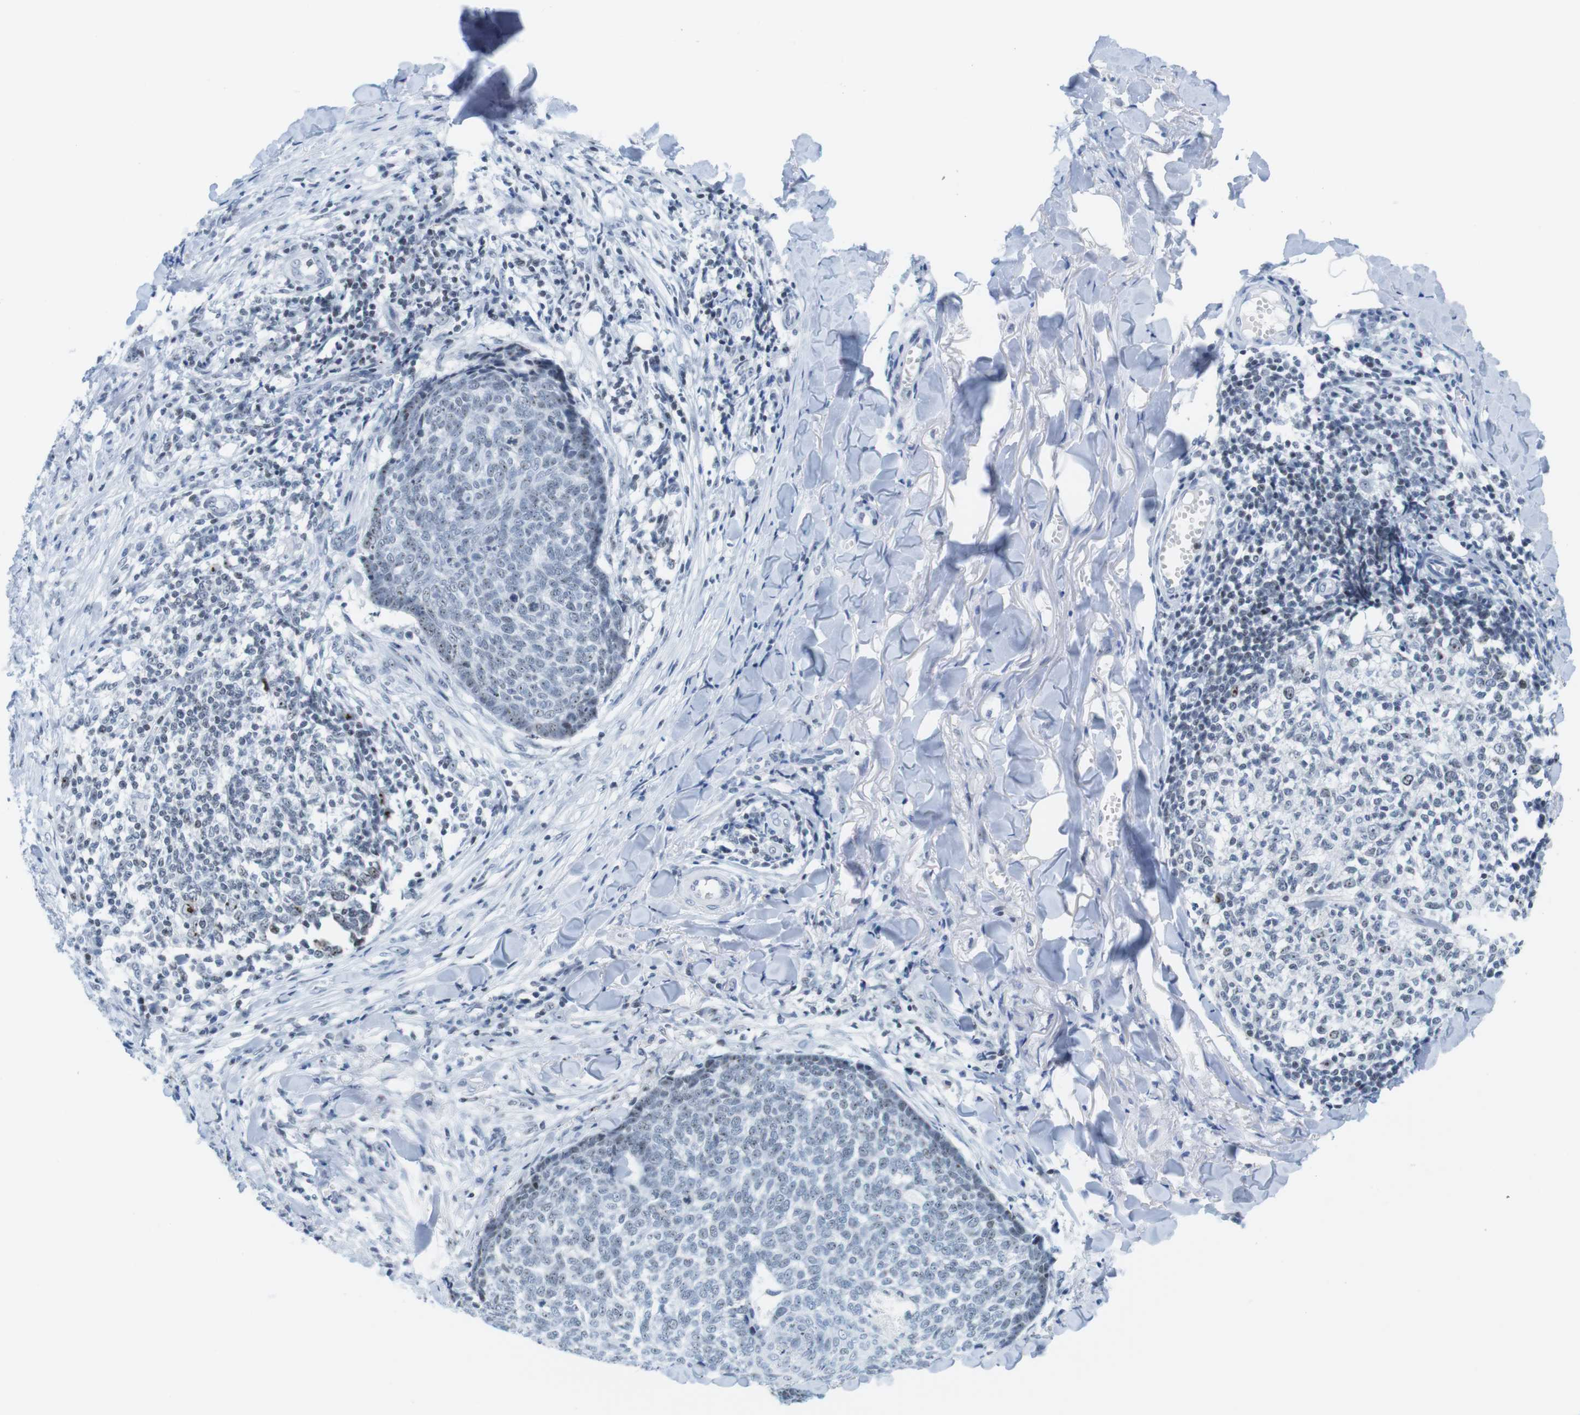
{"staining": {"intensity": "weak", "quantity": "25%-75%", "location": "nuclear"}, "tissue": "skin cancer", "cell_type": "Tumor cells", "image_type": "cancer", "snomed": [{"axis": "morphology", "description": "Basal cell carcinoma"}, {"axis": "topography", "description": "Skin"}], "caption": "Immunohistochemistry (IHC) micrograph of neoplastic tissue: human skin cancer (basal cell carcinoma) stained using immunohistochemistry (IHC) demonstrates low levels of weak protein expression localized specifically in the nuclear of tumor cells, appearing as a nuclear brown color.", "gene": "NIFK", "patient": {"sex": "male", "age": 84}}